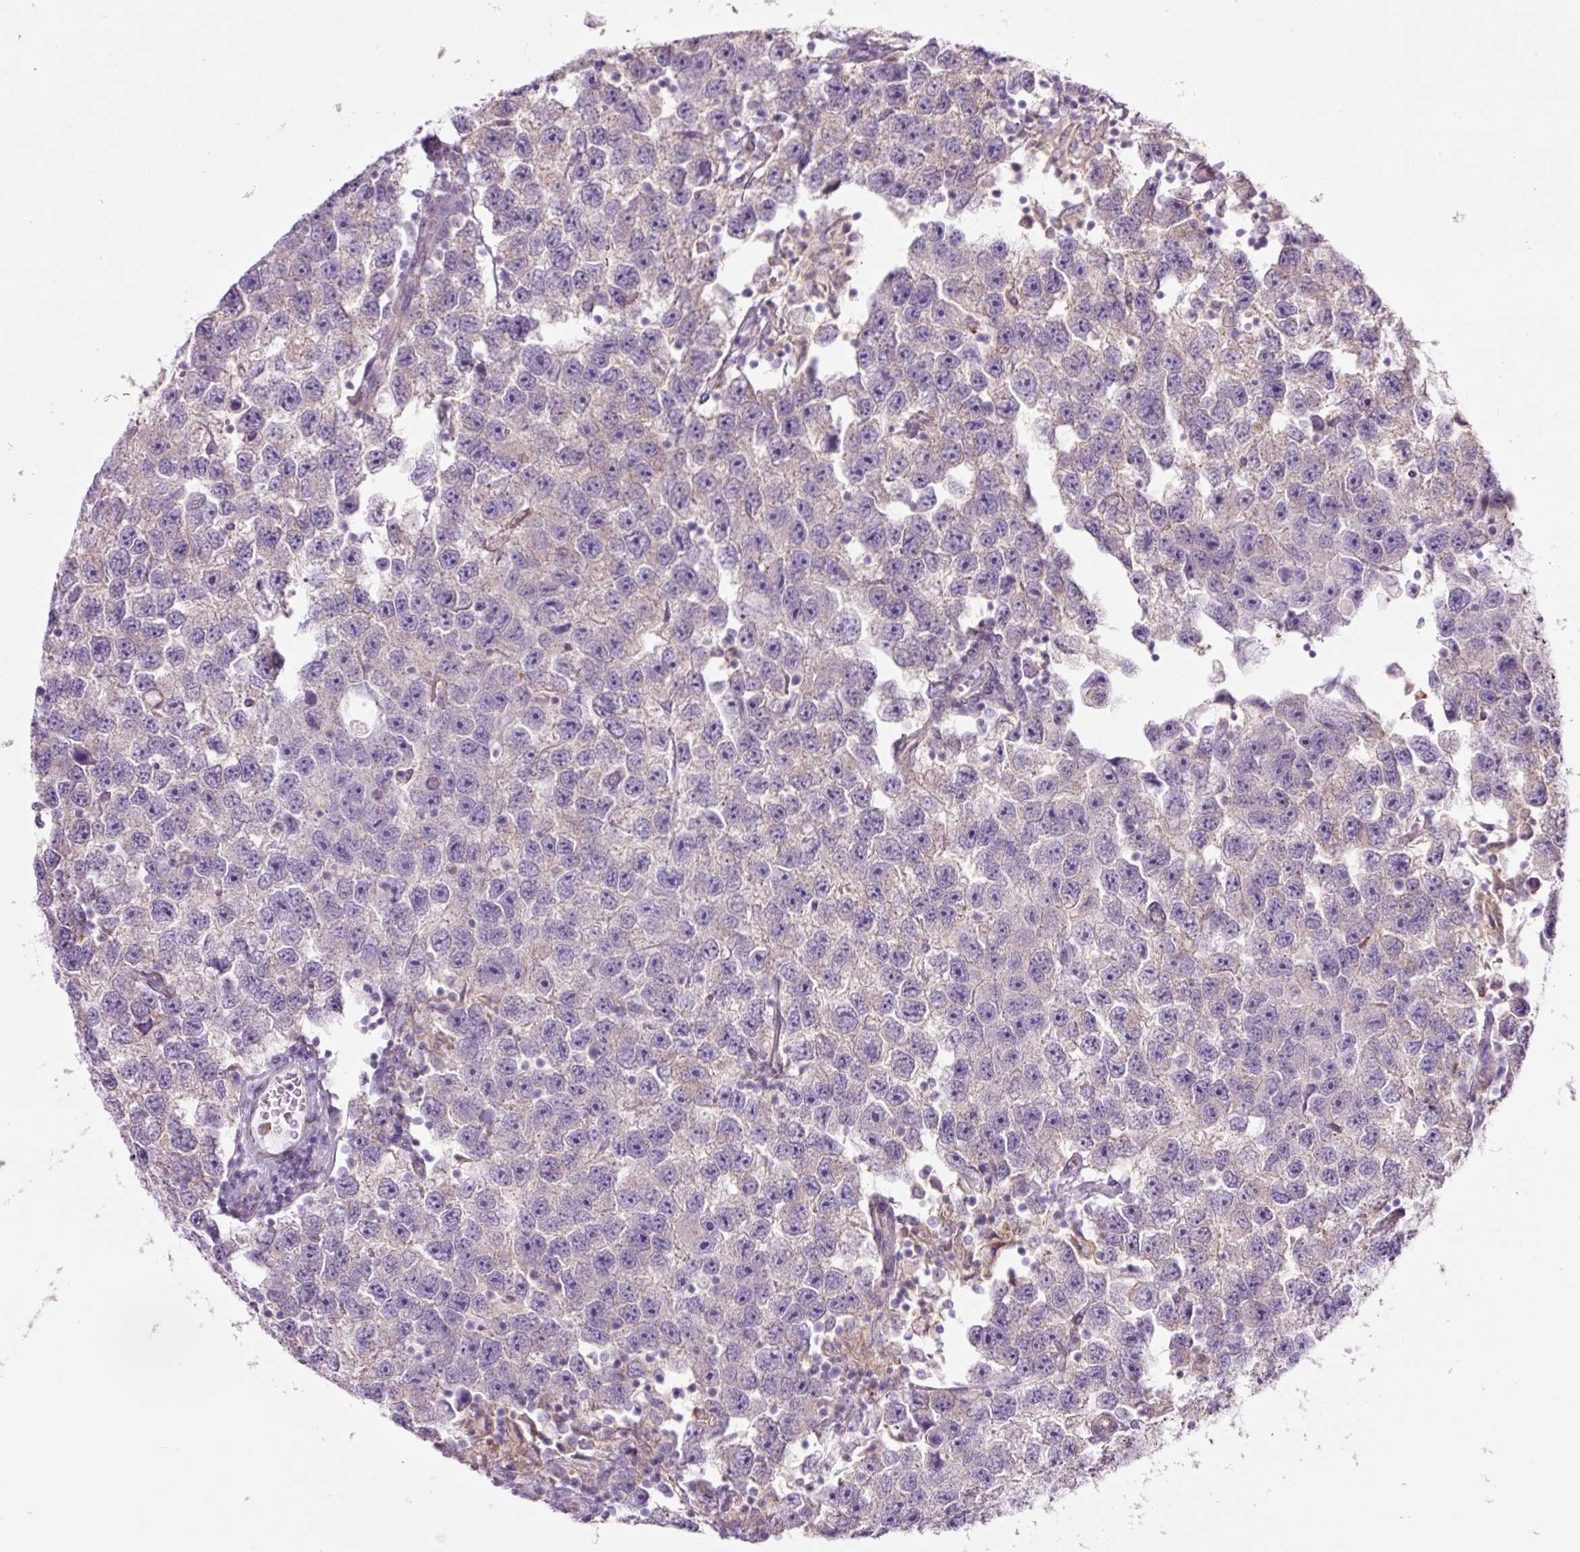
{"staining": {"intensity": "weak", "quantity": "<25%", "location": "cytoplasmic/membranous"}, "tissue": "testis cancer", "cell_type": "Tumor cells", "image_type": "cancer", "snomed": [{"axis": "morphology", "description": "Seminoma, NOS"}, {"axis": "topography", "description": "Testis"}], "caption": "An immunohistochemistry photomicrograph of seminoma (testis) is shown. There is no staining in tumor cells of seminoma (testis).", "gene": "SH2D6", "patient": {"sex": "male", "age": 26}}